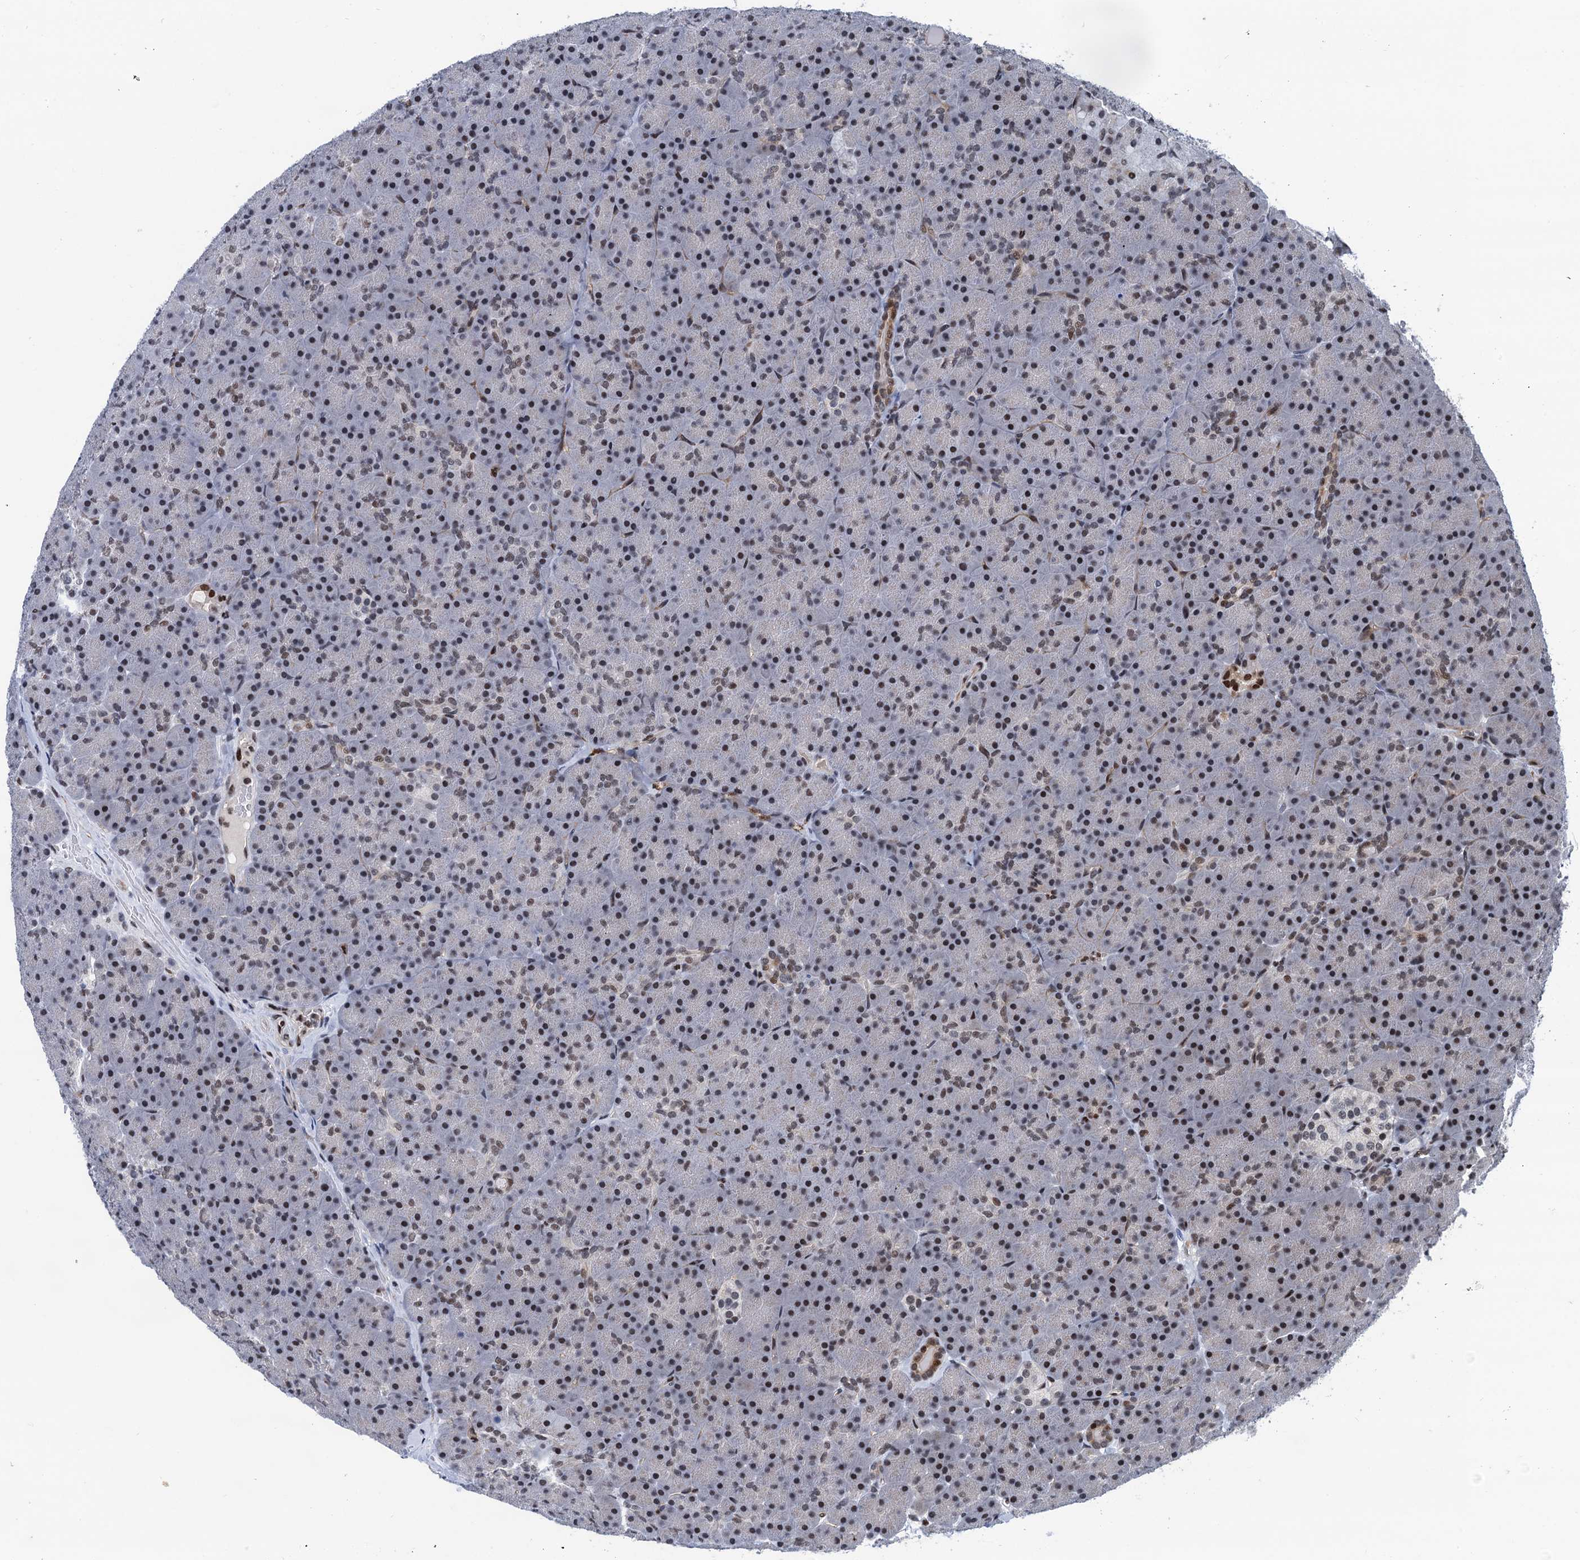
{"staining": {"intensity": "moderate", "quantity": ">75%", "location": "nuclear"}, "tissue": "pancreas", "cell_type": "Exocrine glandular cells", "image_type": "normal", "snomed": [{"axis": "morphology", "description": "Normal tissue, NOS"}, {"axis": "topography", "description": "Pancreas"}], "caption": "IHC of normal human pancreas demonstrates medium levels of moderate nuclear expression in approximately >75% of exocrine glandular cells.", "gene": "PPP4R1", "patient": {"sex": "male", "age": 36}}